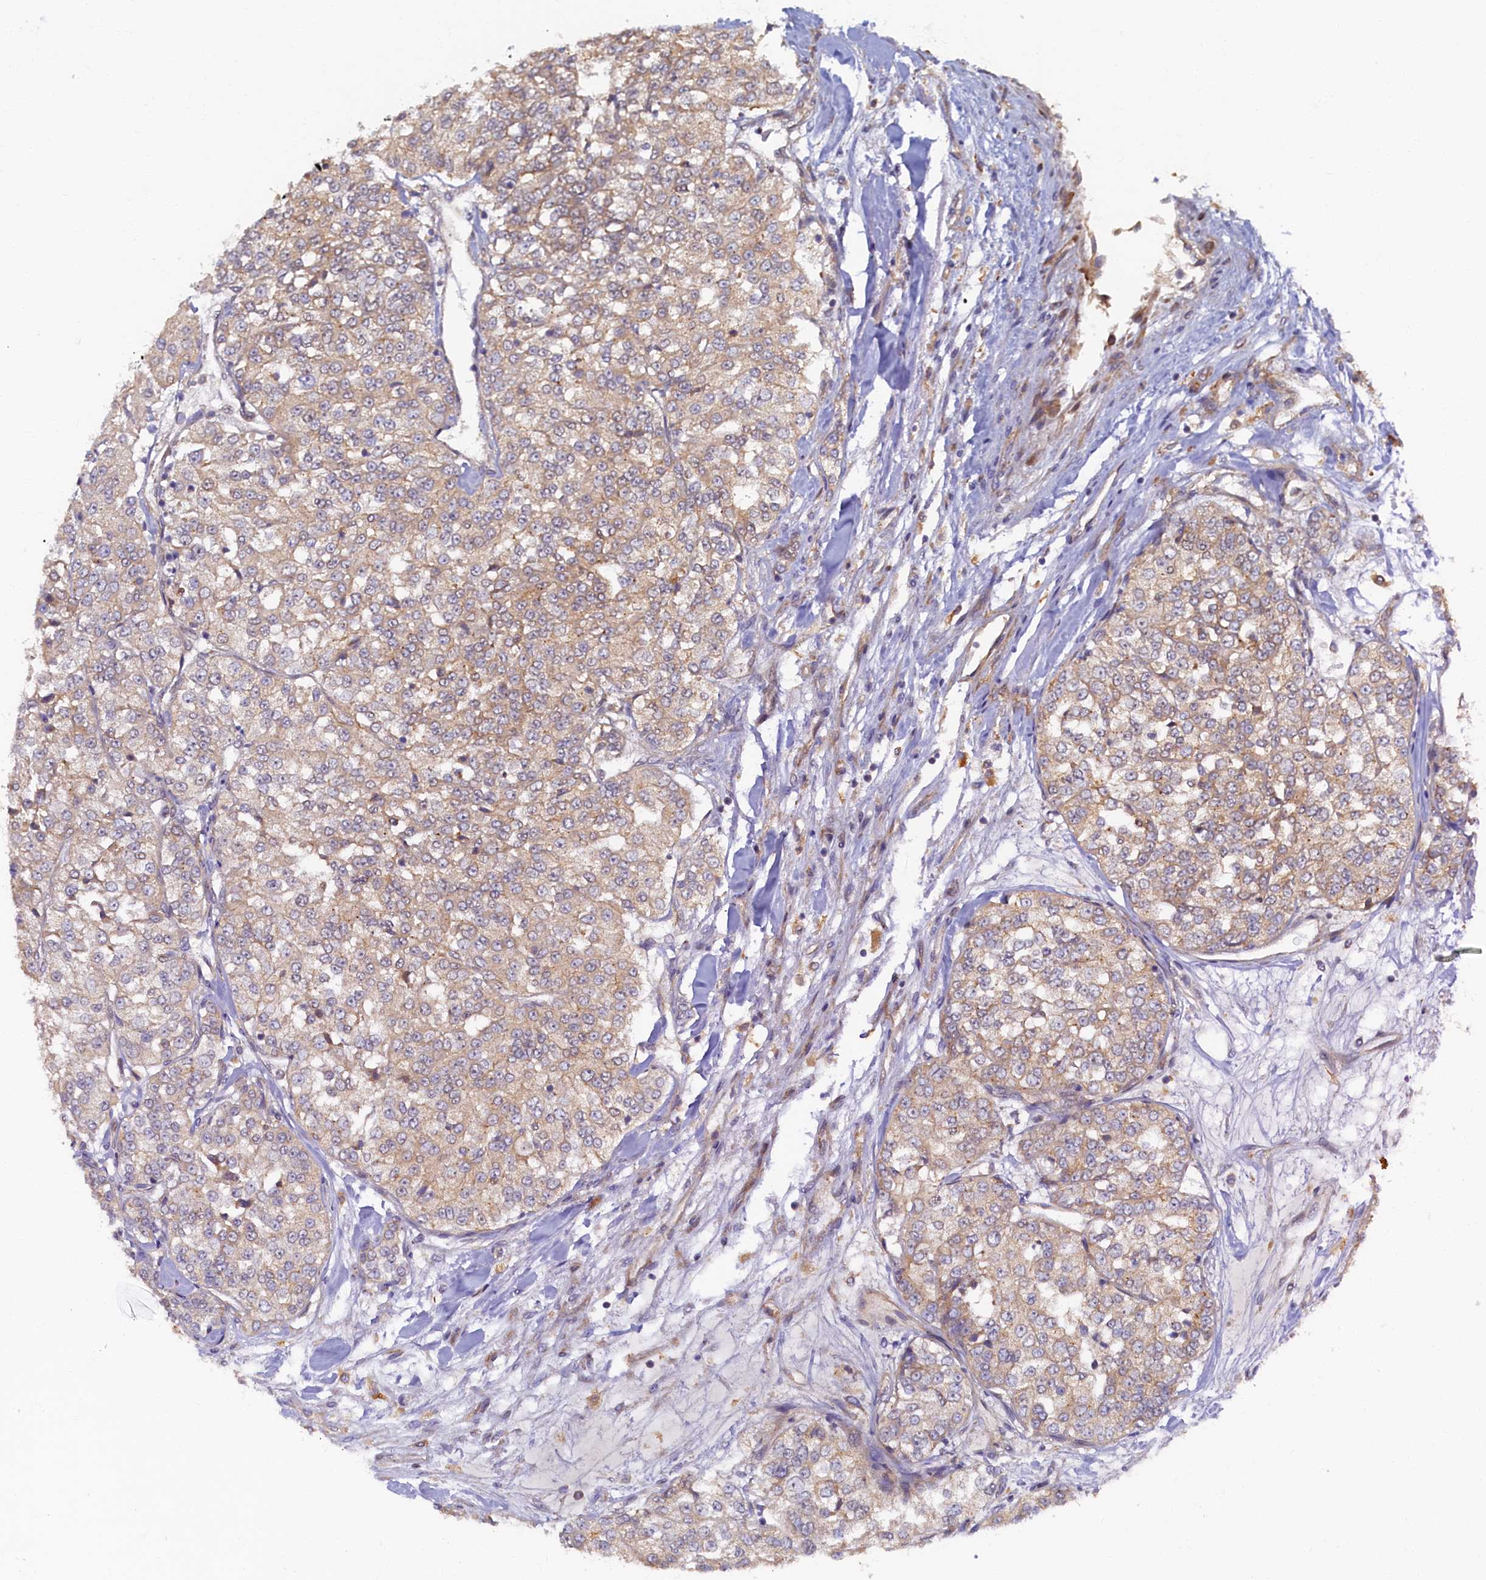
{"staining": {"intensity": "weak", "quantity": "25%-75%", "location": "cytoplasmic/membranous"}, "tissue": "renal cancer", "cell_type": "Tumor cells", "image_type": "cancer", "snomed": [{"axis": "morphology", "description": "Adenocarcinoma, NOS"}, {"axis": "topography", "description": "Kidney"}], "caption": "Immunohistochemistry (IHC) photomicrograph of renal cancer (adenocarcinoma) stained for a protein (brown), which displays low levels of weak cytoplasmic/membranous staining in approximately 25%-75% of tumor cells.", "gene": "STX12", "patient": {"sex": "female", "age": 63}}